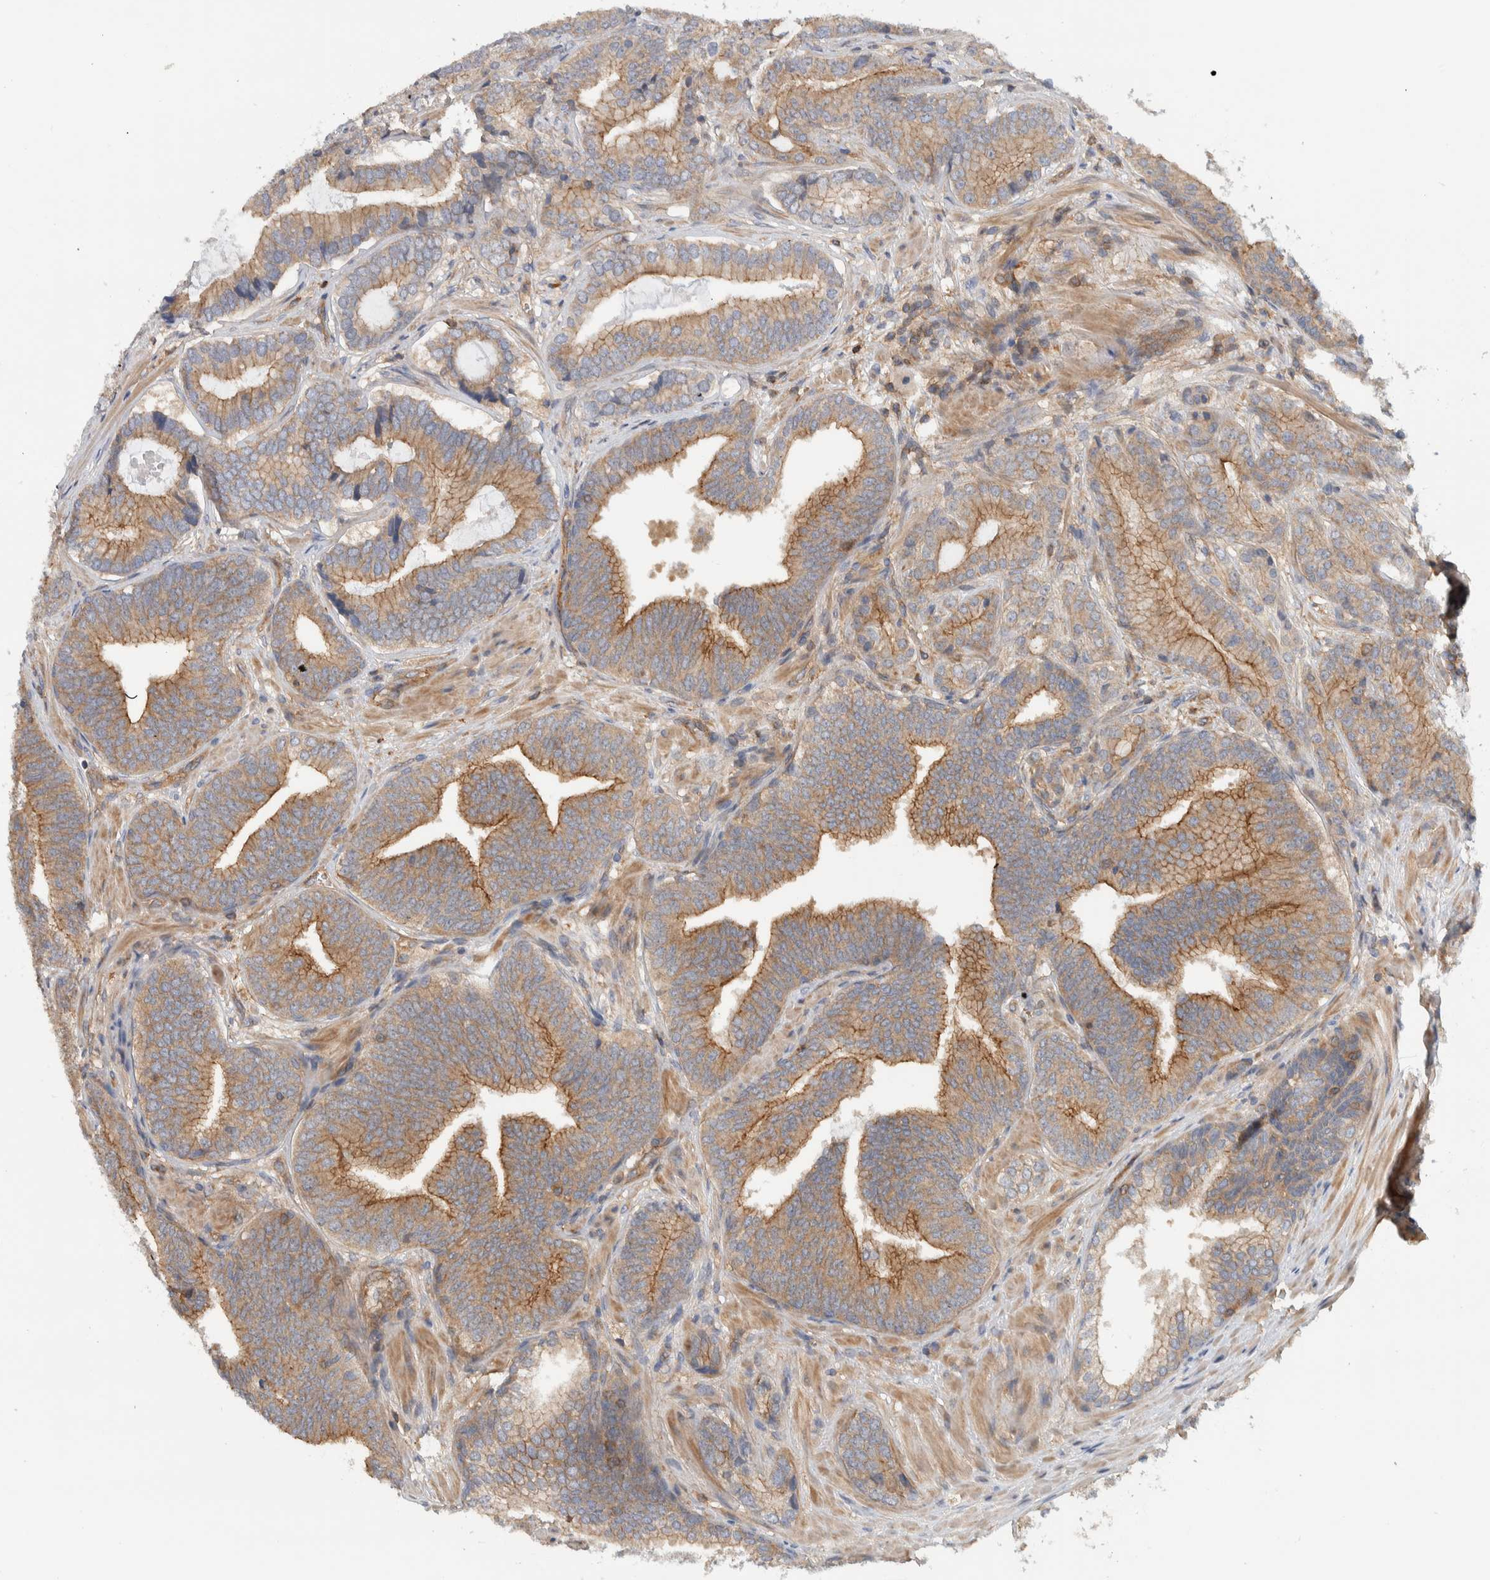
{"staining": {"intensity": "moderate", "quantity": ">75%", "location": "cytoplasmic/membranous"}, "tissue": "prostate cancer", "cell_type": "Tumor cells", "image_type": "cancer", "snomed": [{"axis": "morphology", "description": "Adenocarcinoma, High grade"}, {"axis": "topography", "description": "Prostate"}], "caption": "Prostate cancer (adenocarcinoma (high-grade)) stained with a protein marker demonstrates moderate staining in tumor cells.", "gene": "MPRIP", "patient": {"sex": "male", "age": 55}}